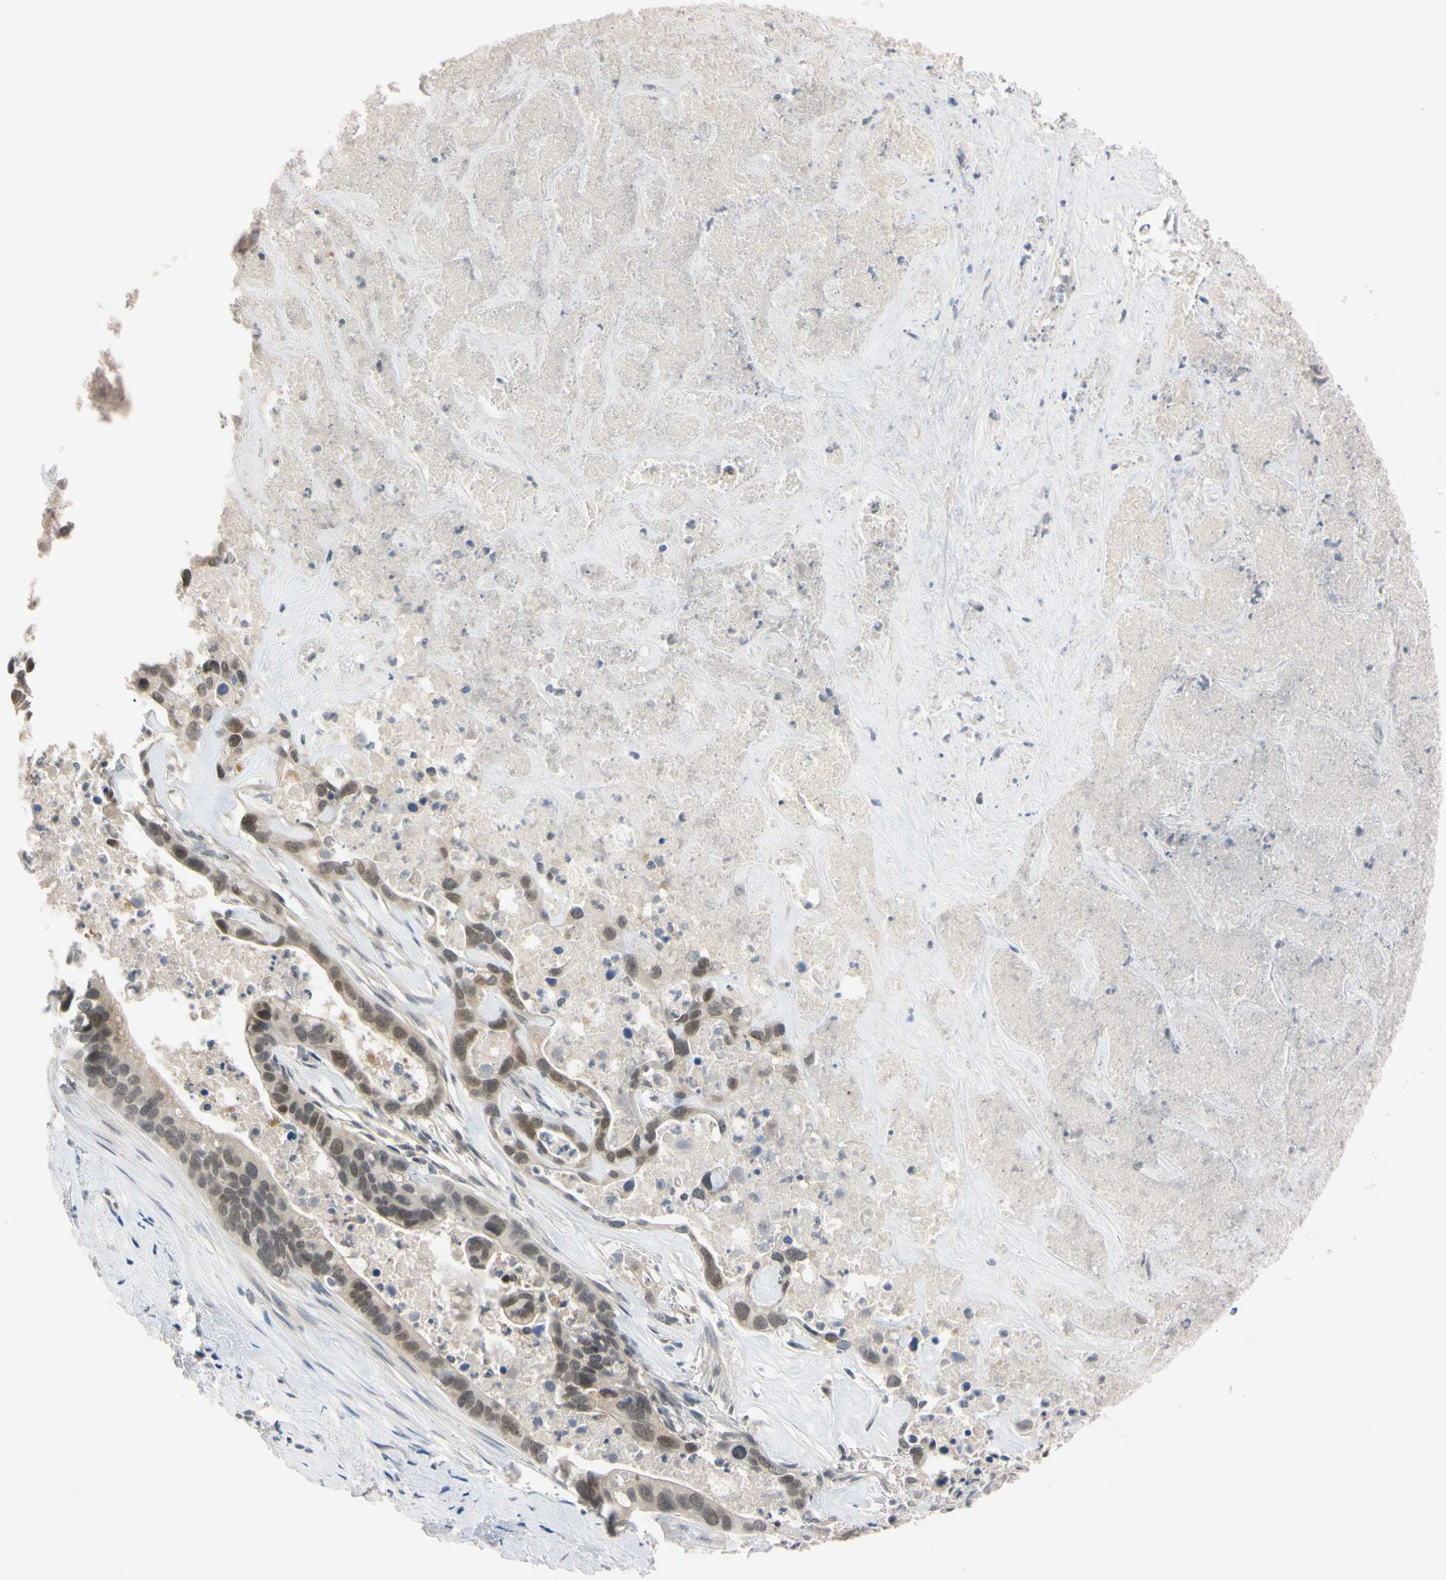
{"staining": {"intensity": "weak", "quantity": "25%-75%", "location": "cytoplasmic/membranous,nuclear"}, "tissue": "liver cancer", "cell_type": "Tumor cells", "image_type": "cancer", "snomed": [{"axis": "morphology", "description": "Cholangiocarcinoma"}, {"axis": "topography", "description": "Liver"}], "caption": "Cholangiocarcinoma (liver) tissue shows weak cytoplasmic/membranous and nuclear expression in about 25%-75% of tumor cells, visualized by immunohistochemistry.", "gene": "UBE2I", "patient": {"sex": "female", "age": 65}}